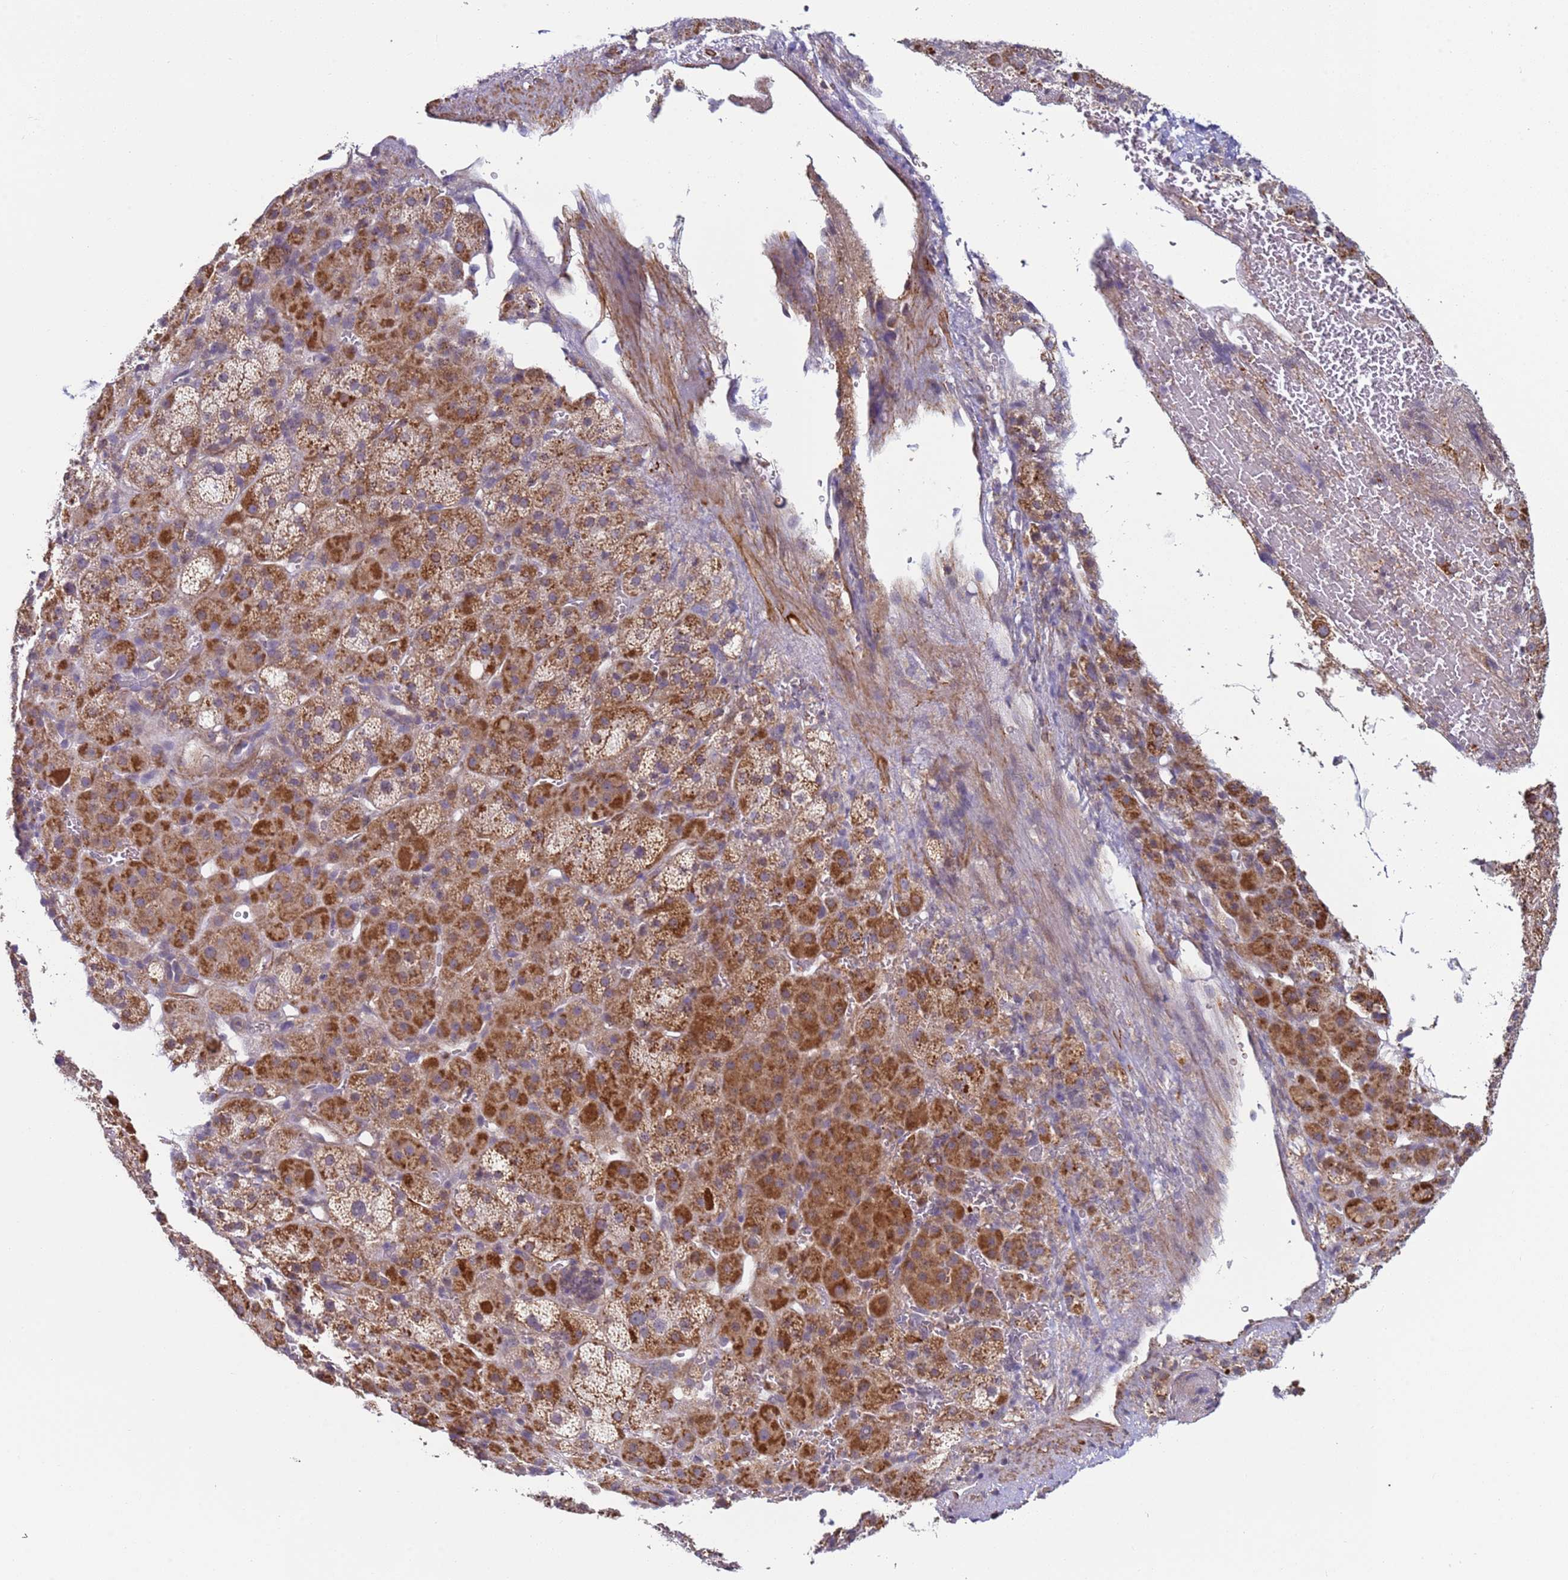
{"staining": {"intensity": "strong", "quantity": "25%-75%", "location": "cytoplasmic/membranous"}, "tissue": "adrenal gland", "cell_type": "Glandular cells", "image_type": "normal", "snomed": [{"axis": "morphology", "description": "Normal tissue, NOS"}, {"axis": "topography", "description": "Adrenal gland"}], "caption": "Protein expression analysis of unremarkable human adrenal gland reveals strong cytoplasmic/membranous expression in about 25%-75% of glandular cells. (DAB = brown stain, brightfield microscopy at high magnification).", "gene": "SNAPC4", "patient": {"sex": "female", "age": 57}}